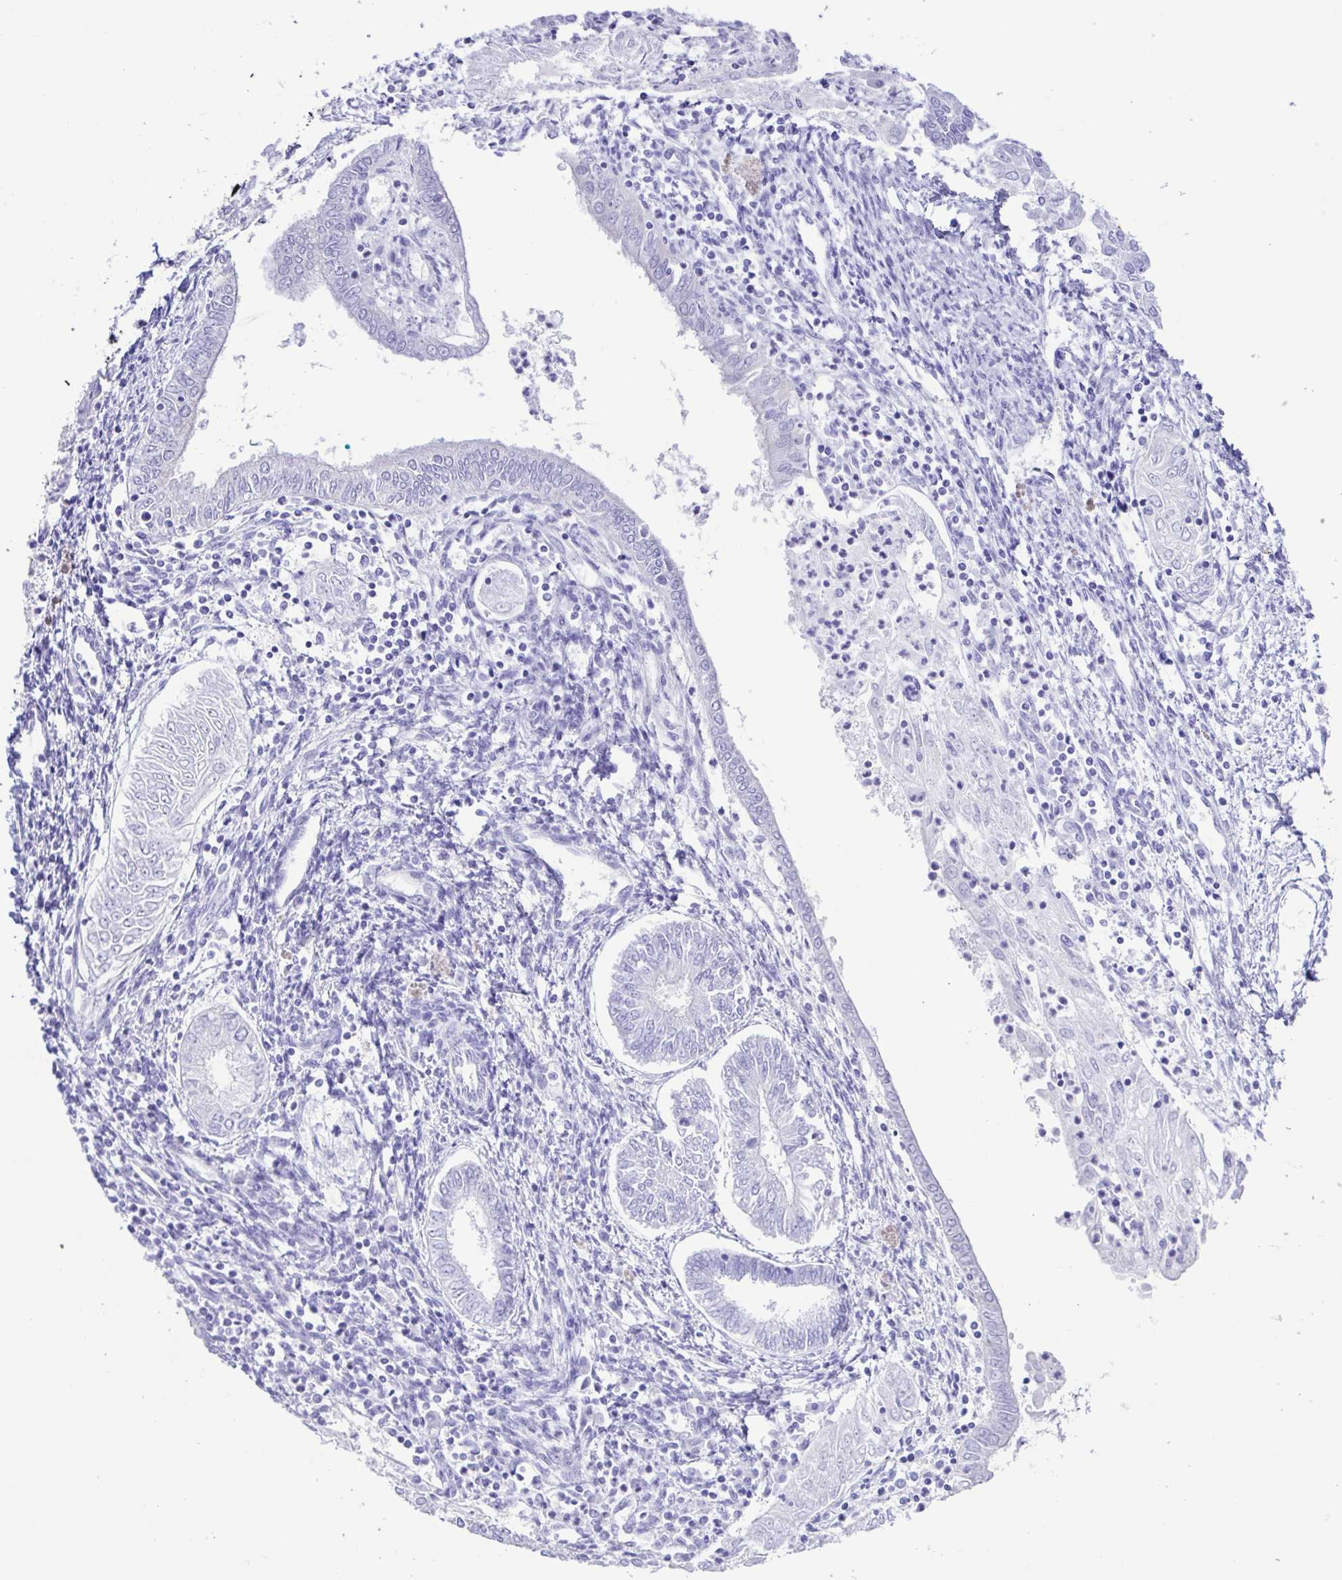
{"staining": {"intensity": "negative", "quantity": "none", "location": "none"}, "tissue": "endometrial cancer", "cell_type": "Tumor cells", "image_type": "cancer", "snomed": [{"axis": "morphology", "description": "Adenocarcinoma, NOS"}, {"axis": "topography", "description": "Endometrium"}], "caption": "An image of human adenocarcinoma (endometrial) is negative for staining in tumor cells.", "gene": "CYP11A1", "patient": {"sex": "female", "age": 68}}